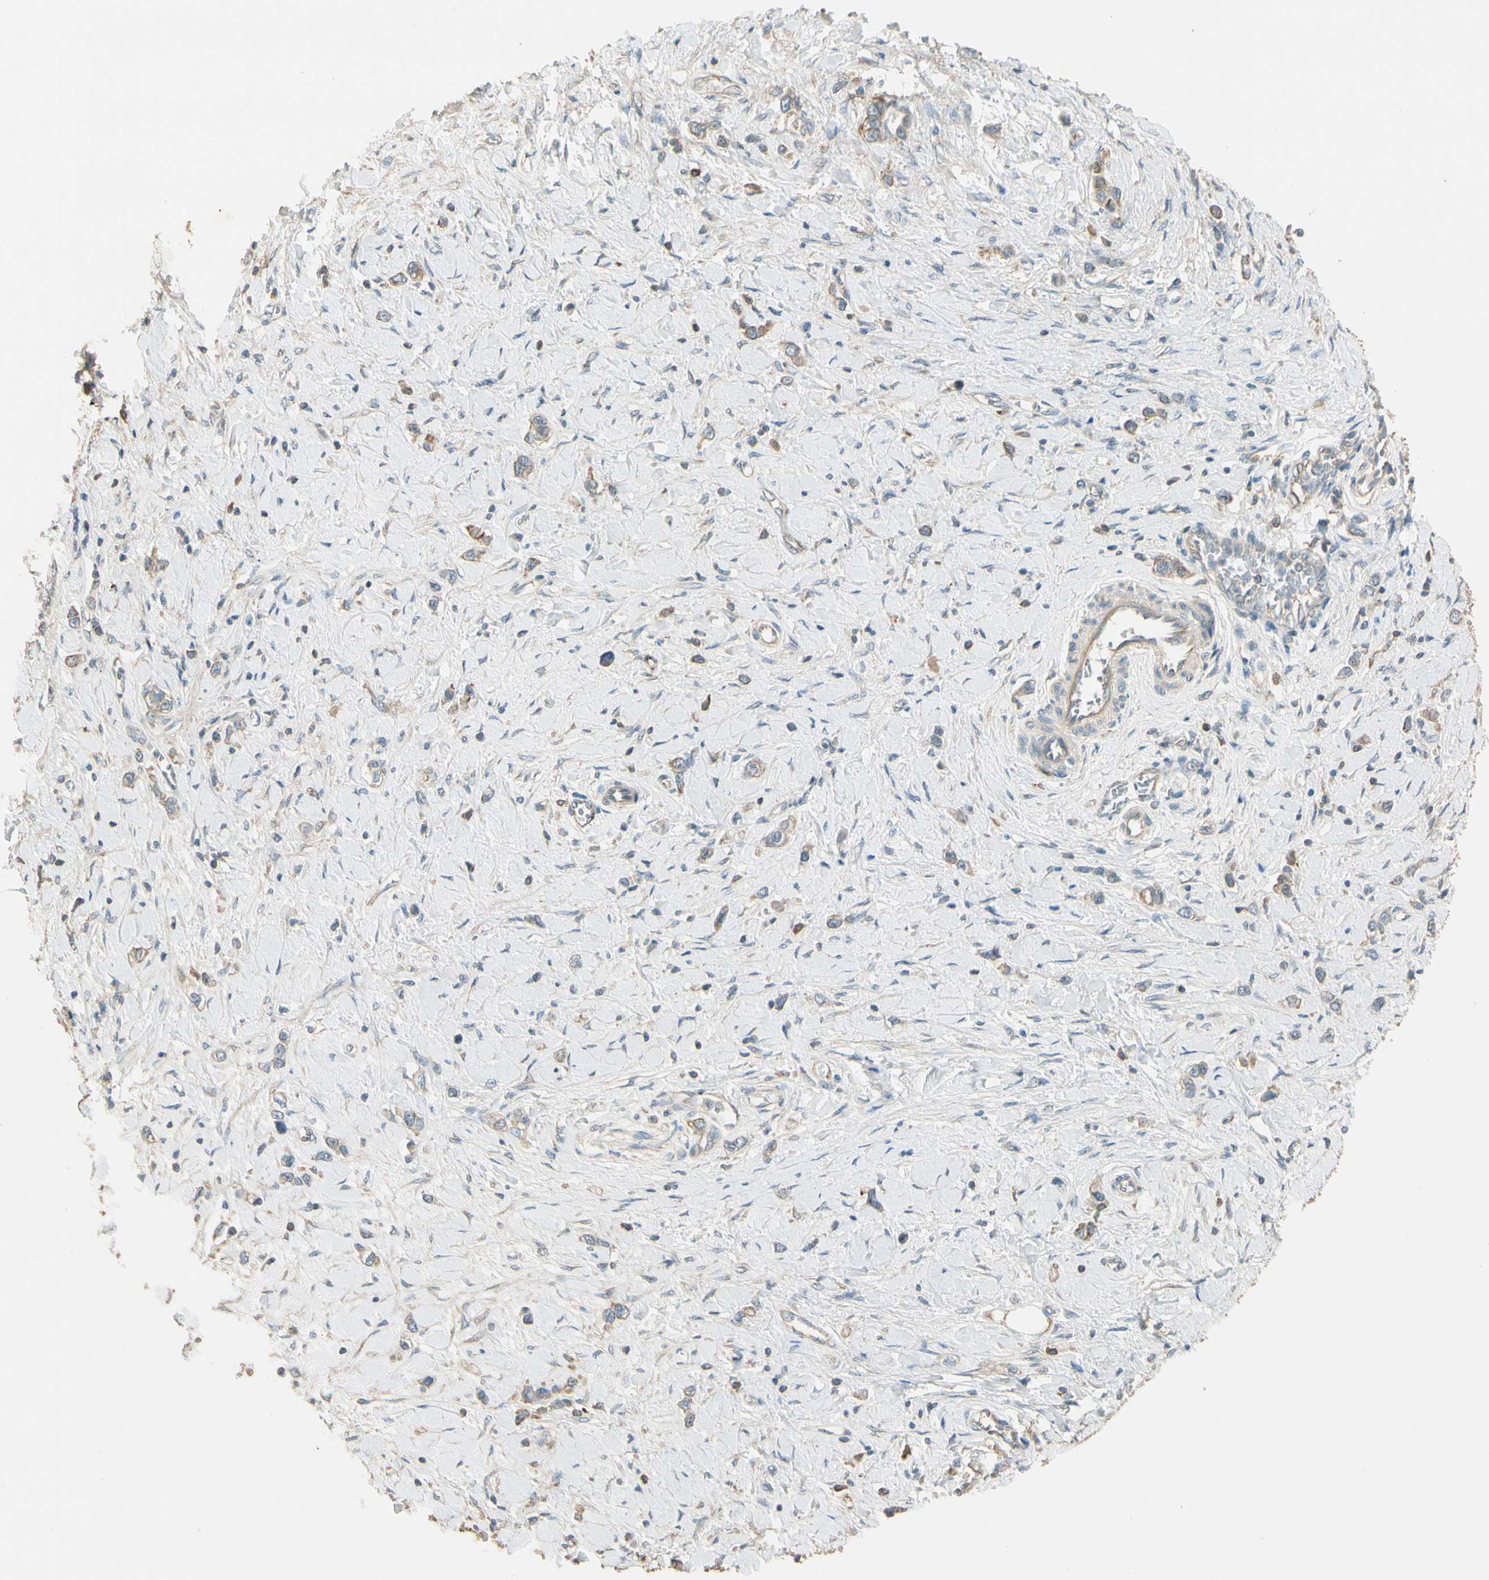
{"staining": {"intensity": "moderate", "quantity": ">75%", "location": "cytoplasmic/membranous"}, "tissue": "stomach cancer", "cell_type": "Tumor cells", "image_type": "cancer", "snomed": [{"axis": "morphology", "description": "Normal tissue, NOS"}, {"axis": "morphology", "description": "Adenocarcinoma, NOS"}, {"axis": "topography", "description": "Stomach, upper"}, {"axis": "topography", "description": "Stomach"}], "caption": "IHC staining of stomach cancer, which demonstrates medium levels of moderate cytoplasmic/membranous positivity in approximately >75% of tumor cells indicating moderate cytoplasmic/membranous protein staining. The staining was performed using DAB (3,3'-diaminobenzidine) (brown) for protein detection and nuclei were counterstained in hematoxylin (blue).", "gene": "PLXNA1", "patient": {"sex": "female", "age": 65}}